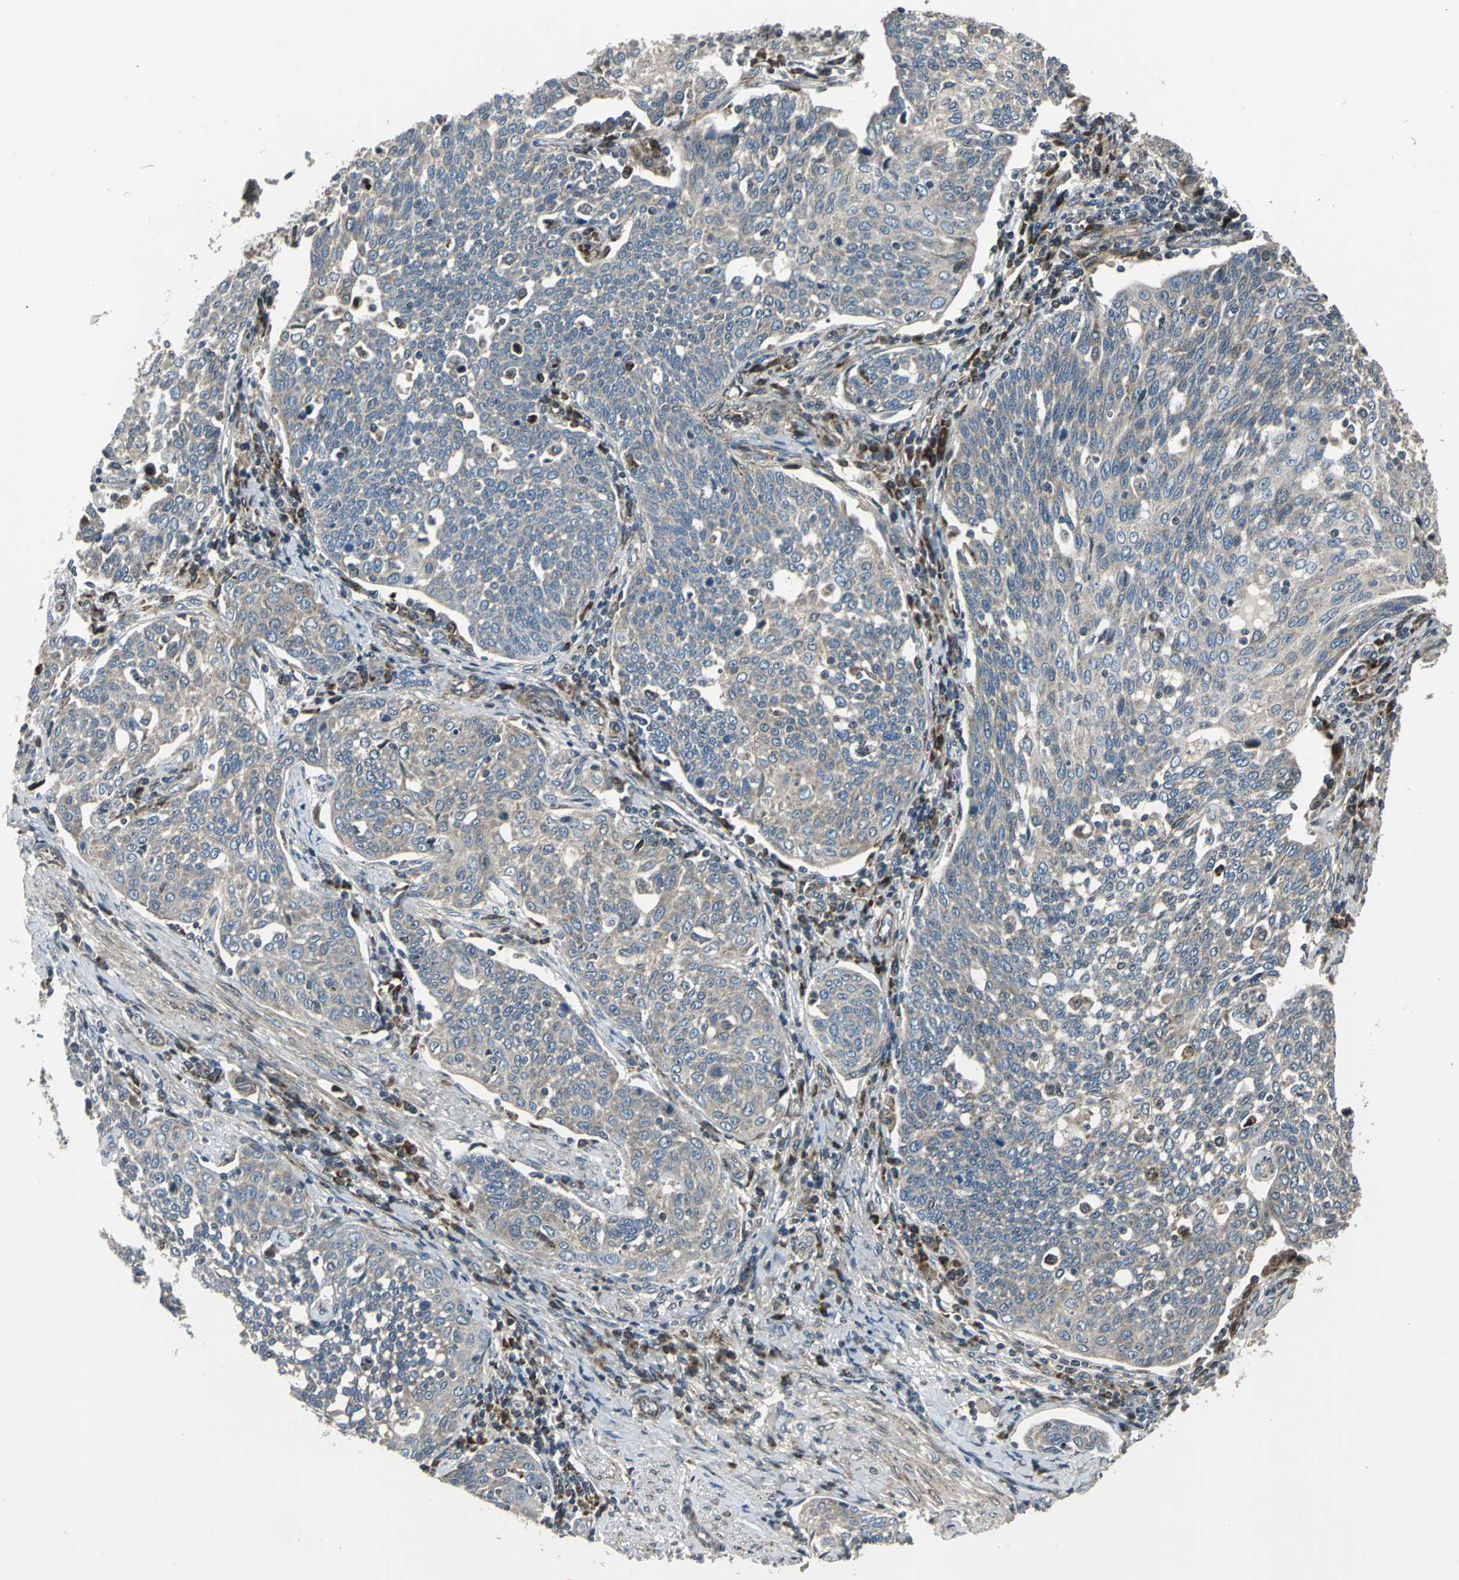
{"staining": {"intensity": "weak", "quantity": "25%-75%", "location": "cytoplasmic/membranous"}, "tissue": "cervical cancer", "cell_type": "Tumor cells", "image_type": "cancer", "snomed": [{"axis": "morphology", "description": "Squamous cell carcinoma, NOS"}, {"axis": "topography", "description": "Cervix"}], "caption": "Immunohistochemical staining of human cervical cancer exhibits weak cytoplasmic/membranous protein staining in approximately 25%-75% of tumor cells.", "gene": "HTATIP2", "patient": {"sex": "female", "age": 34}}